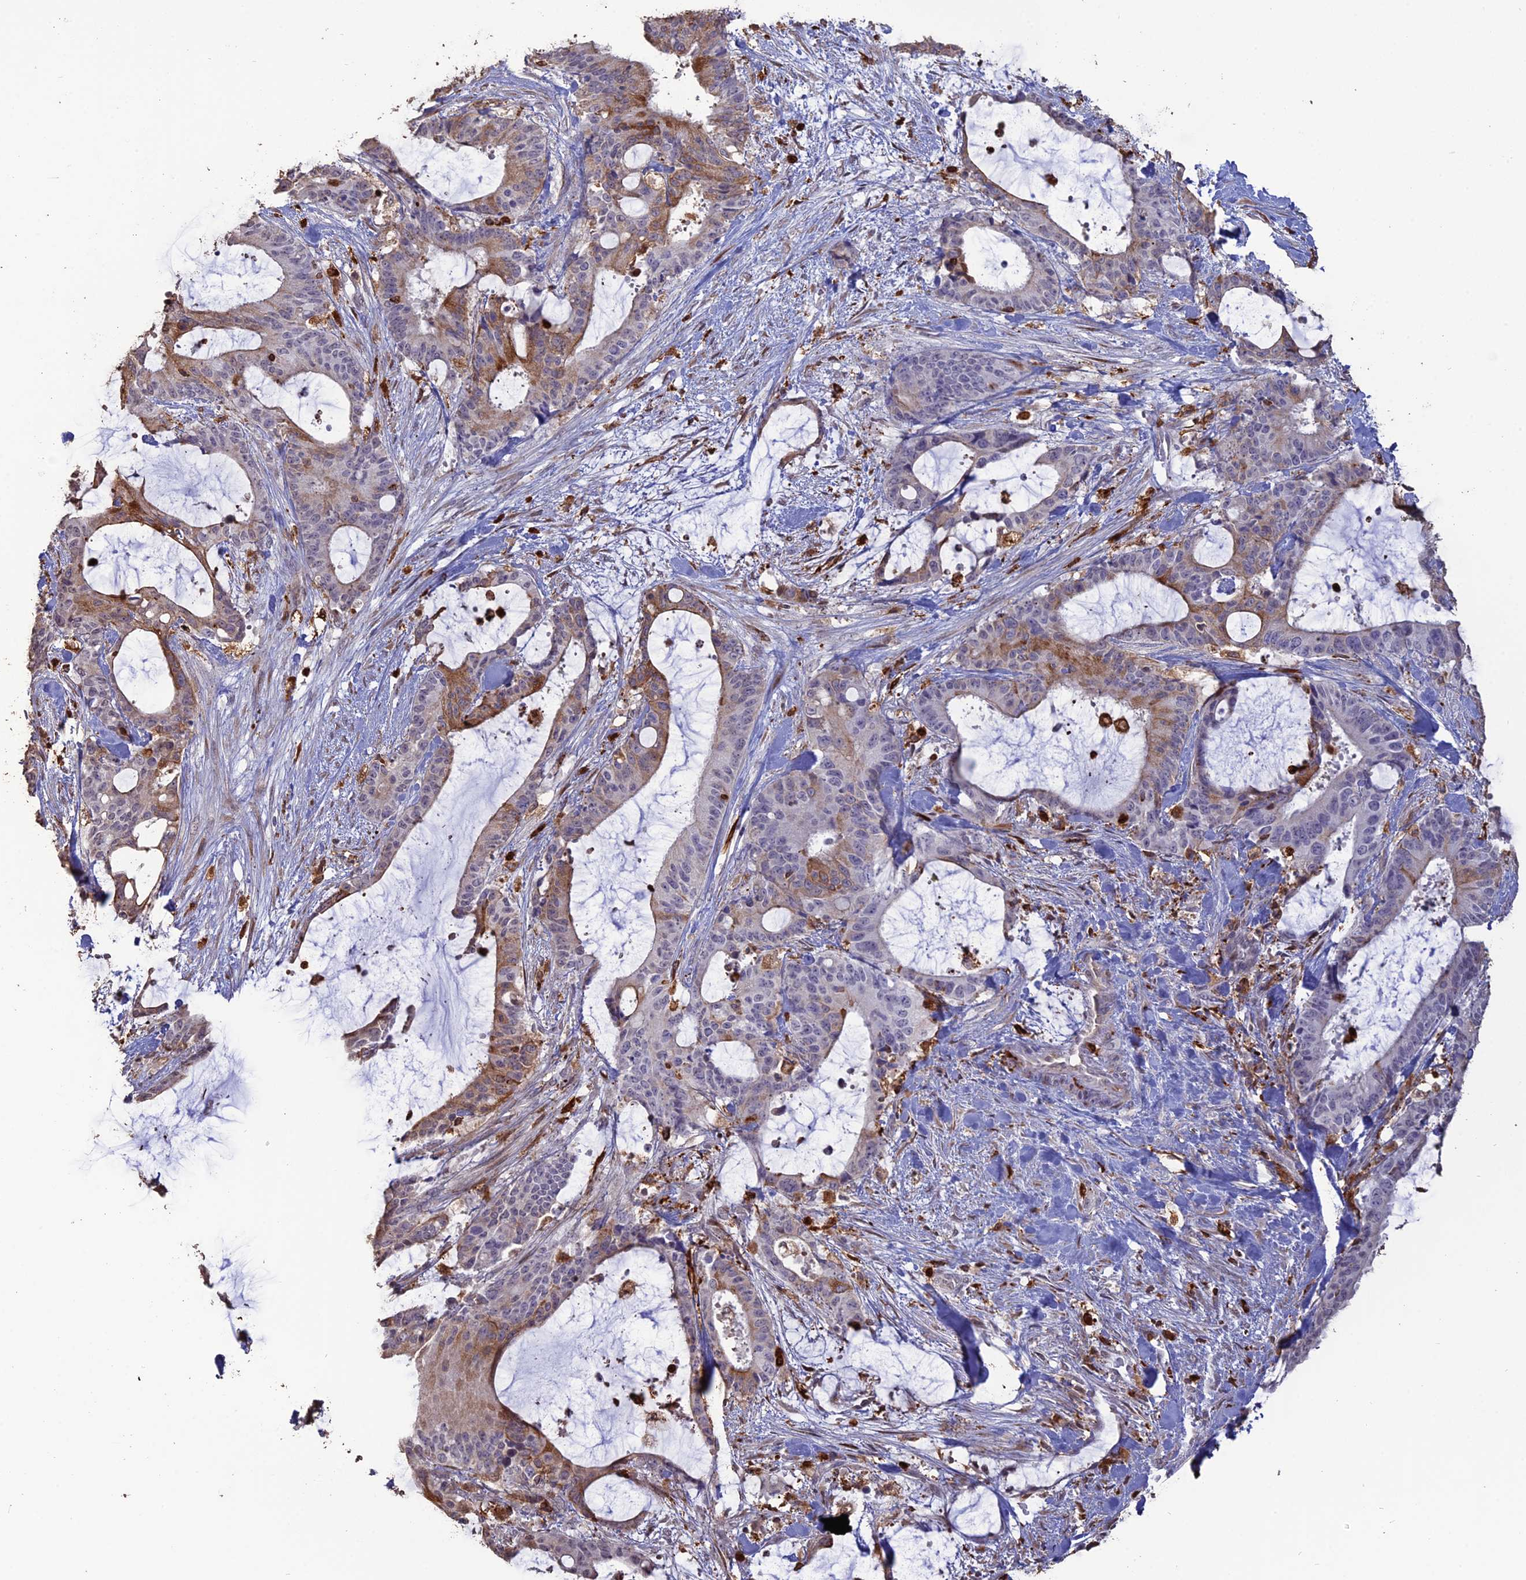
{"staining": {"intensity": "weak", "quantity": "25%-75%", "location": "cytoplasmic/membranous"}, "tissue": "liver cancer", "cell_type": "Tumor cells", "image_type": "cancer", "snomed": [{"axis": "morphology", "description": "Normal tissue, NOS"}, {"axis": "morphology", "description": "Cholangiocarcinoma"}, {"axis": "topography", "description": "Liver"}, {"axis": "topography", "description": "Peripheral nerve tissue"}], "caption": "Protein staining of liver cancer tissue demonstrates weak cytoplasmic/membranous positivity in about 25%-75% of tumor cells.", "gene": "APOBR", "patient": {"sex": "female", "age": 73}}